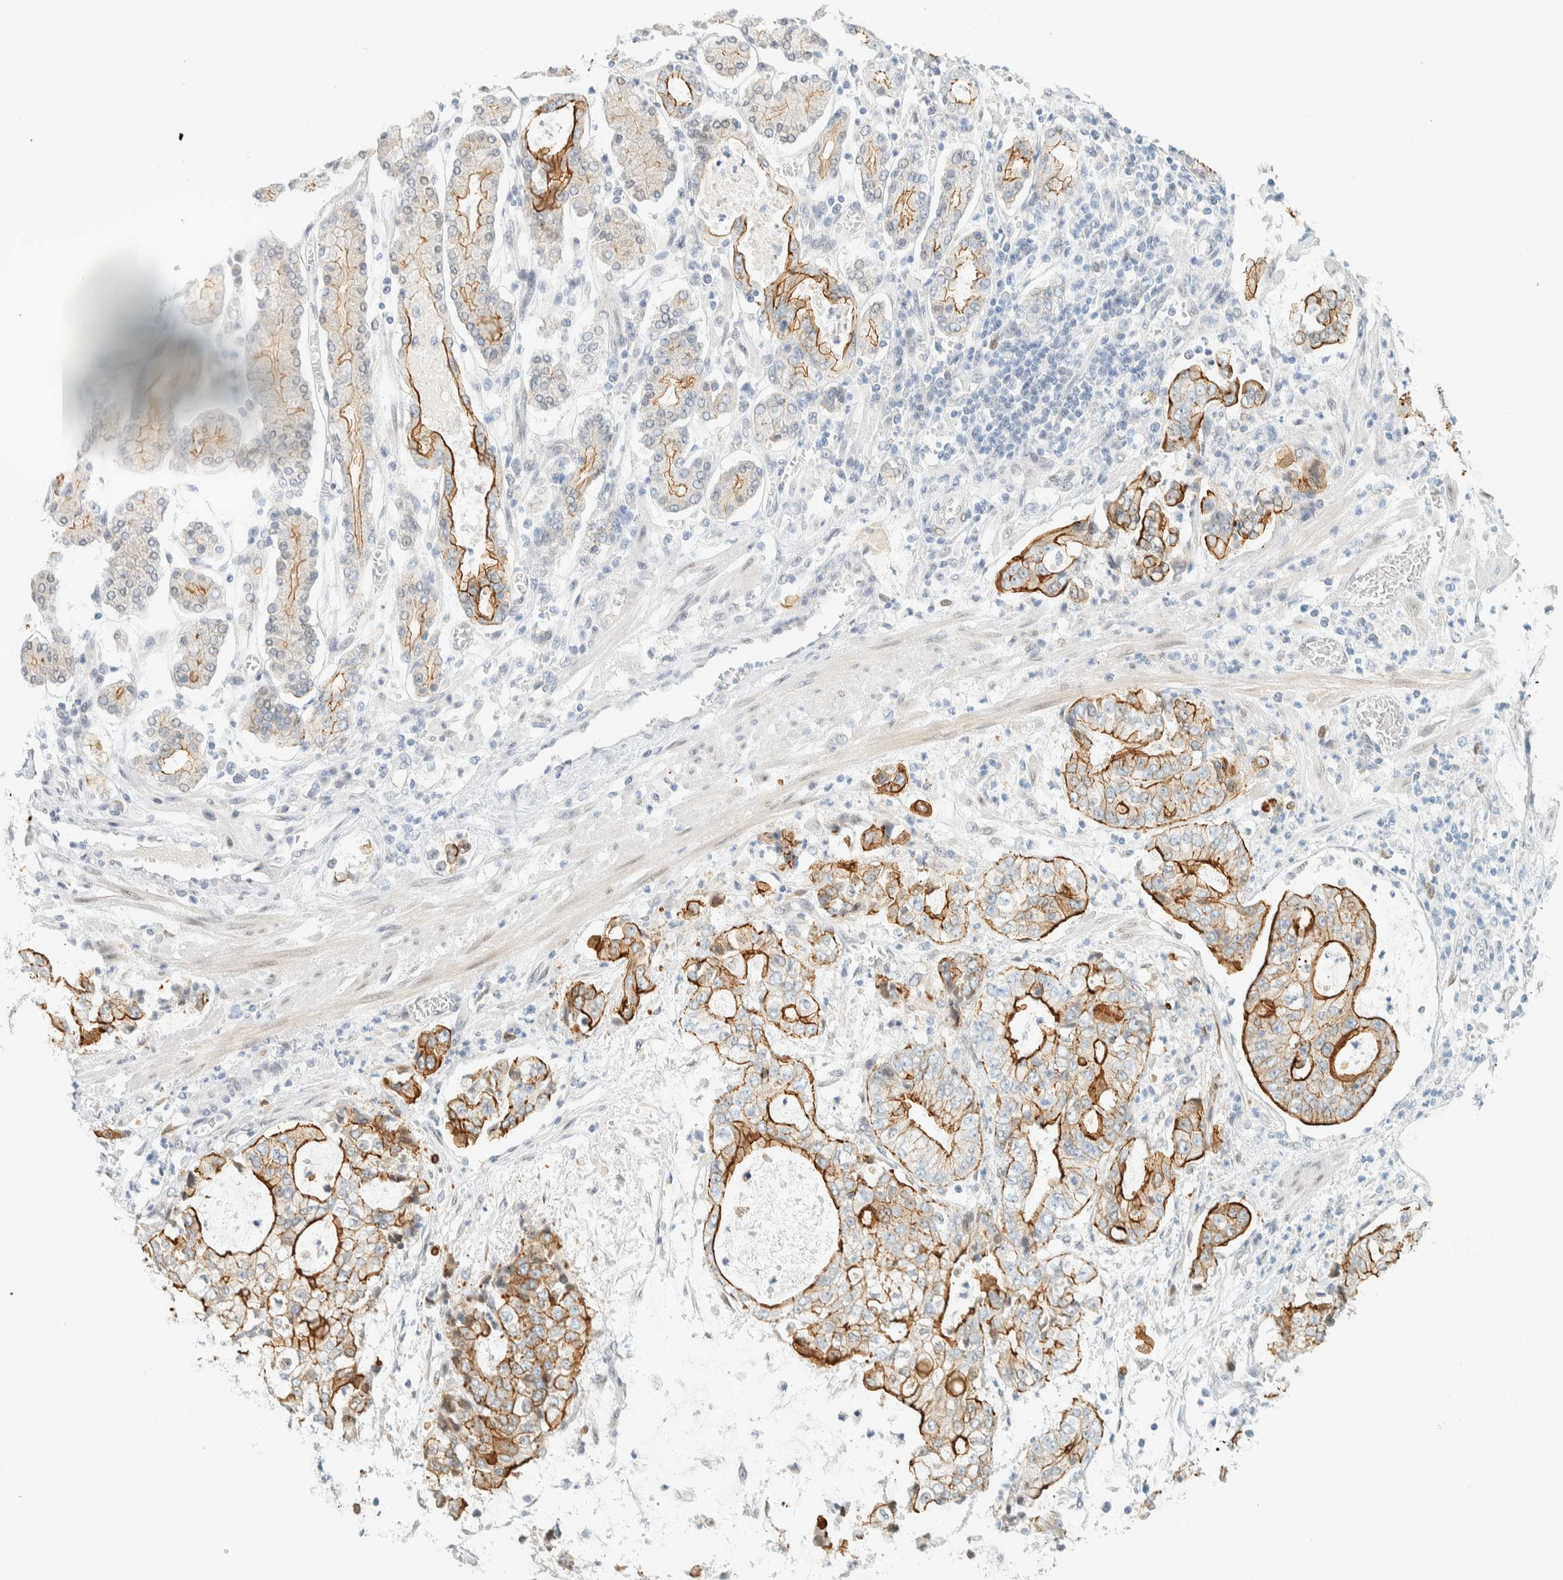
{"staining": {"intensity": "moderate", "quantity": "25%-75%", "location": "cytoplasmic/membranous"}, "tissue": "stomach cancer", "cell_type": "Tumor cells", "image_type": "cancer", "snomed": [{"axis": "morphology", "description": "Adenocarcinoma, NOS"}, {"axis": "topography", "description": "Stomach"}], "caption": "Human adenocarcinoma (stomach) stained for a protein (brown) reveals moderate cytoplasmic/membranous positive staining in about 25%-75% of tumor cells.", "gene": "C1QTNF12", "patient": {"sex": "male", "age": 76}}